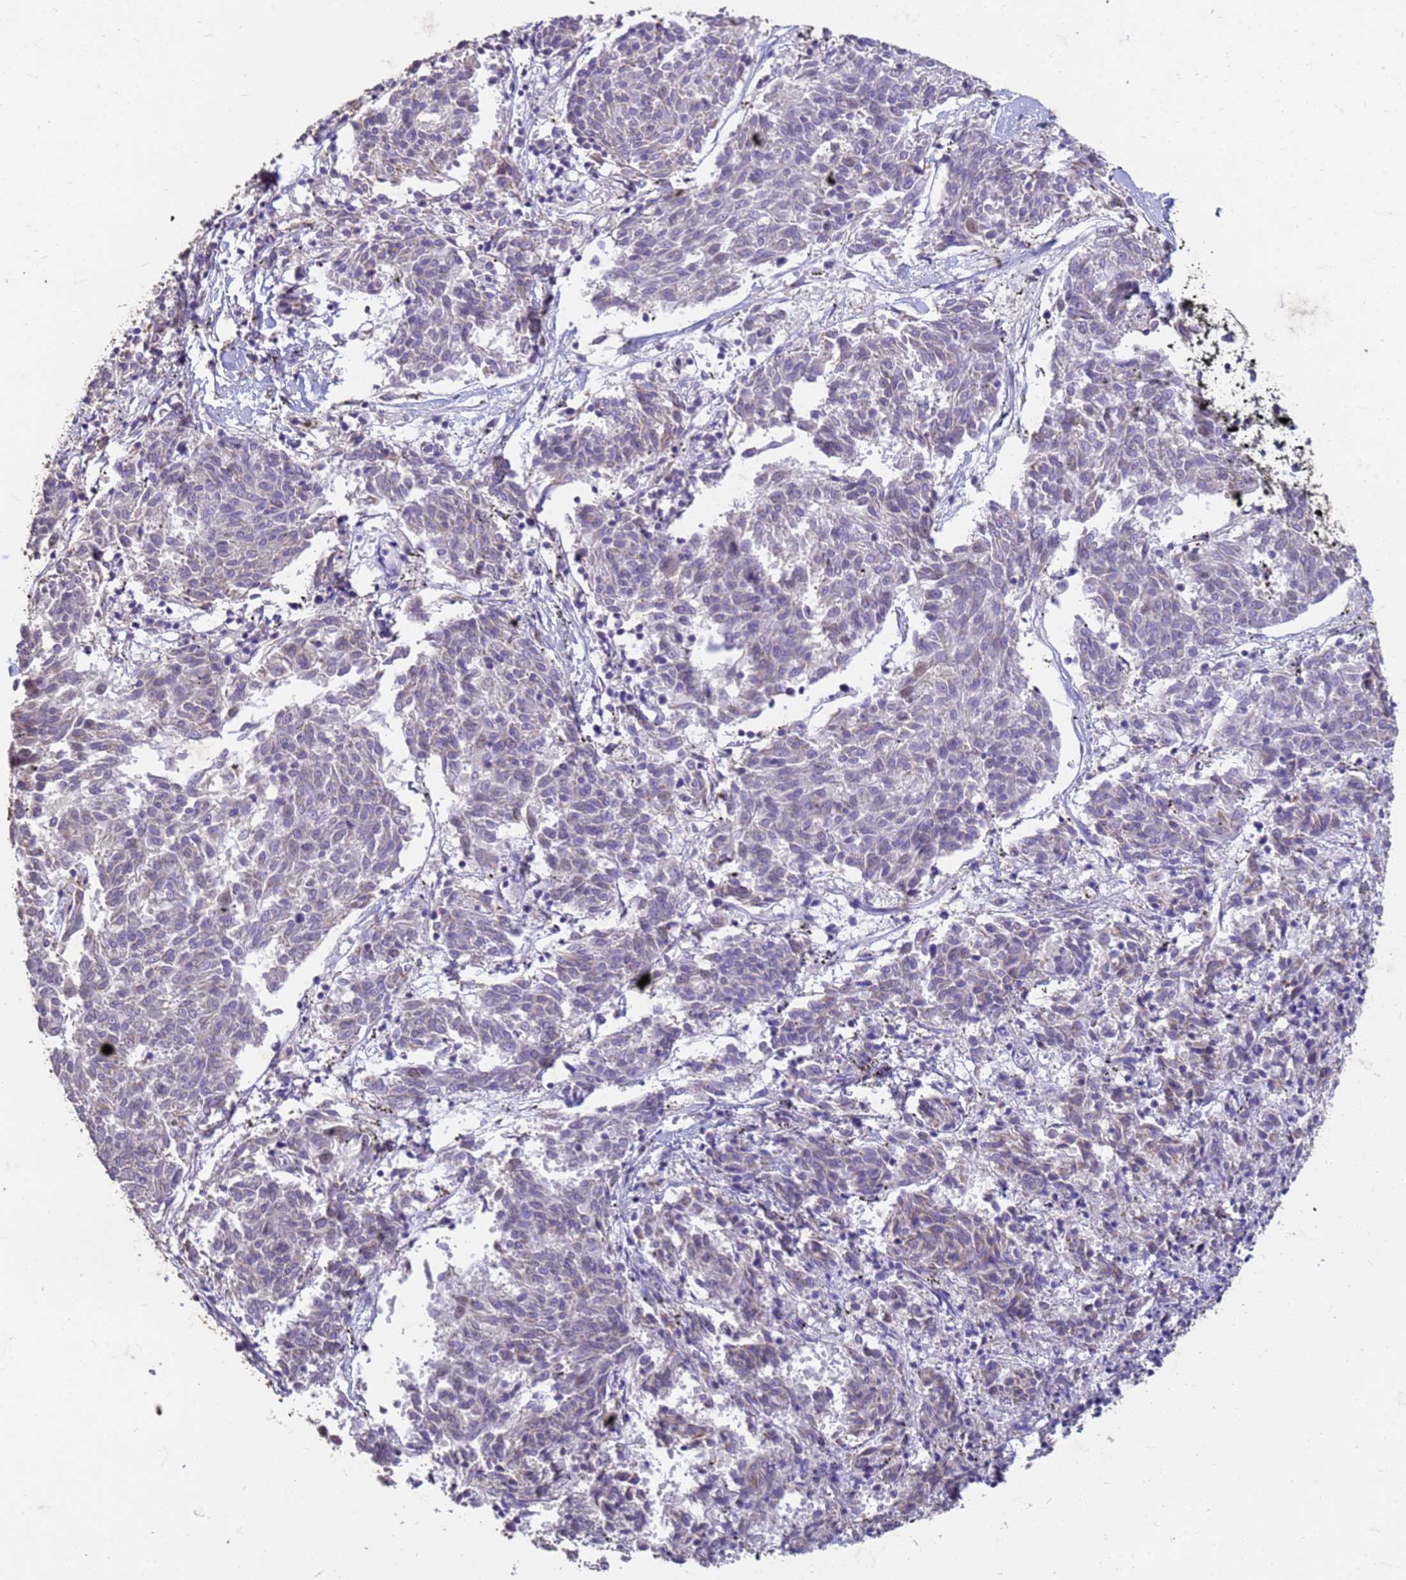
{"staining": {"intensity": "weak", "quantity": "<25%", "location": "cytoplasmic/membranous"}, "tissue": "melanoma", "cell_type": "Tumor cells", "image_type": "cancer", "snomed": [{"axis": "morphology", "description": "Malignant melanoma, NOS"}, {"axis": "topography", "description": "Skin"}], "caption": "High magnification brightfield microscopy of melanoma stained with DAB (3,3'-diaminobenzidine) (brown) and counterstained with hematoxylin (blue): tumor cells show no significant expression.", "gene": "SLC25A15", "patient": {"sex": "female", "age": 72}}